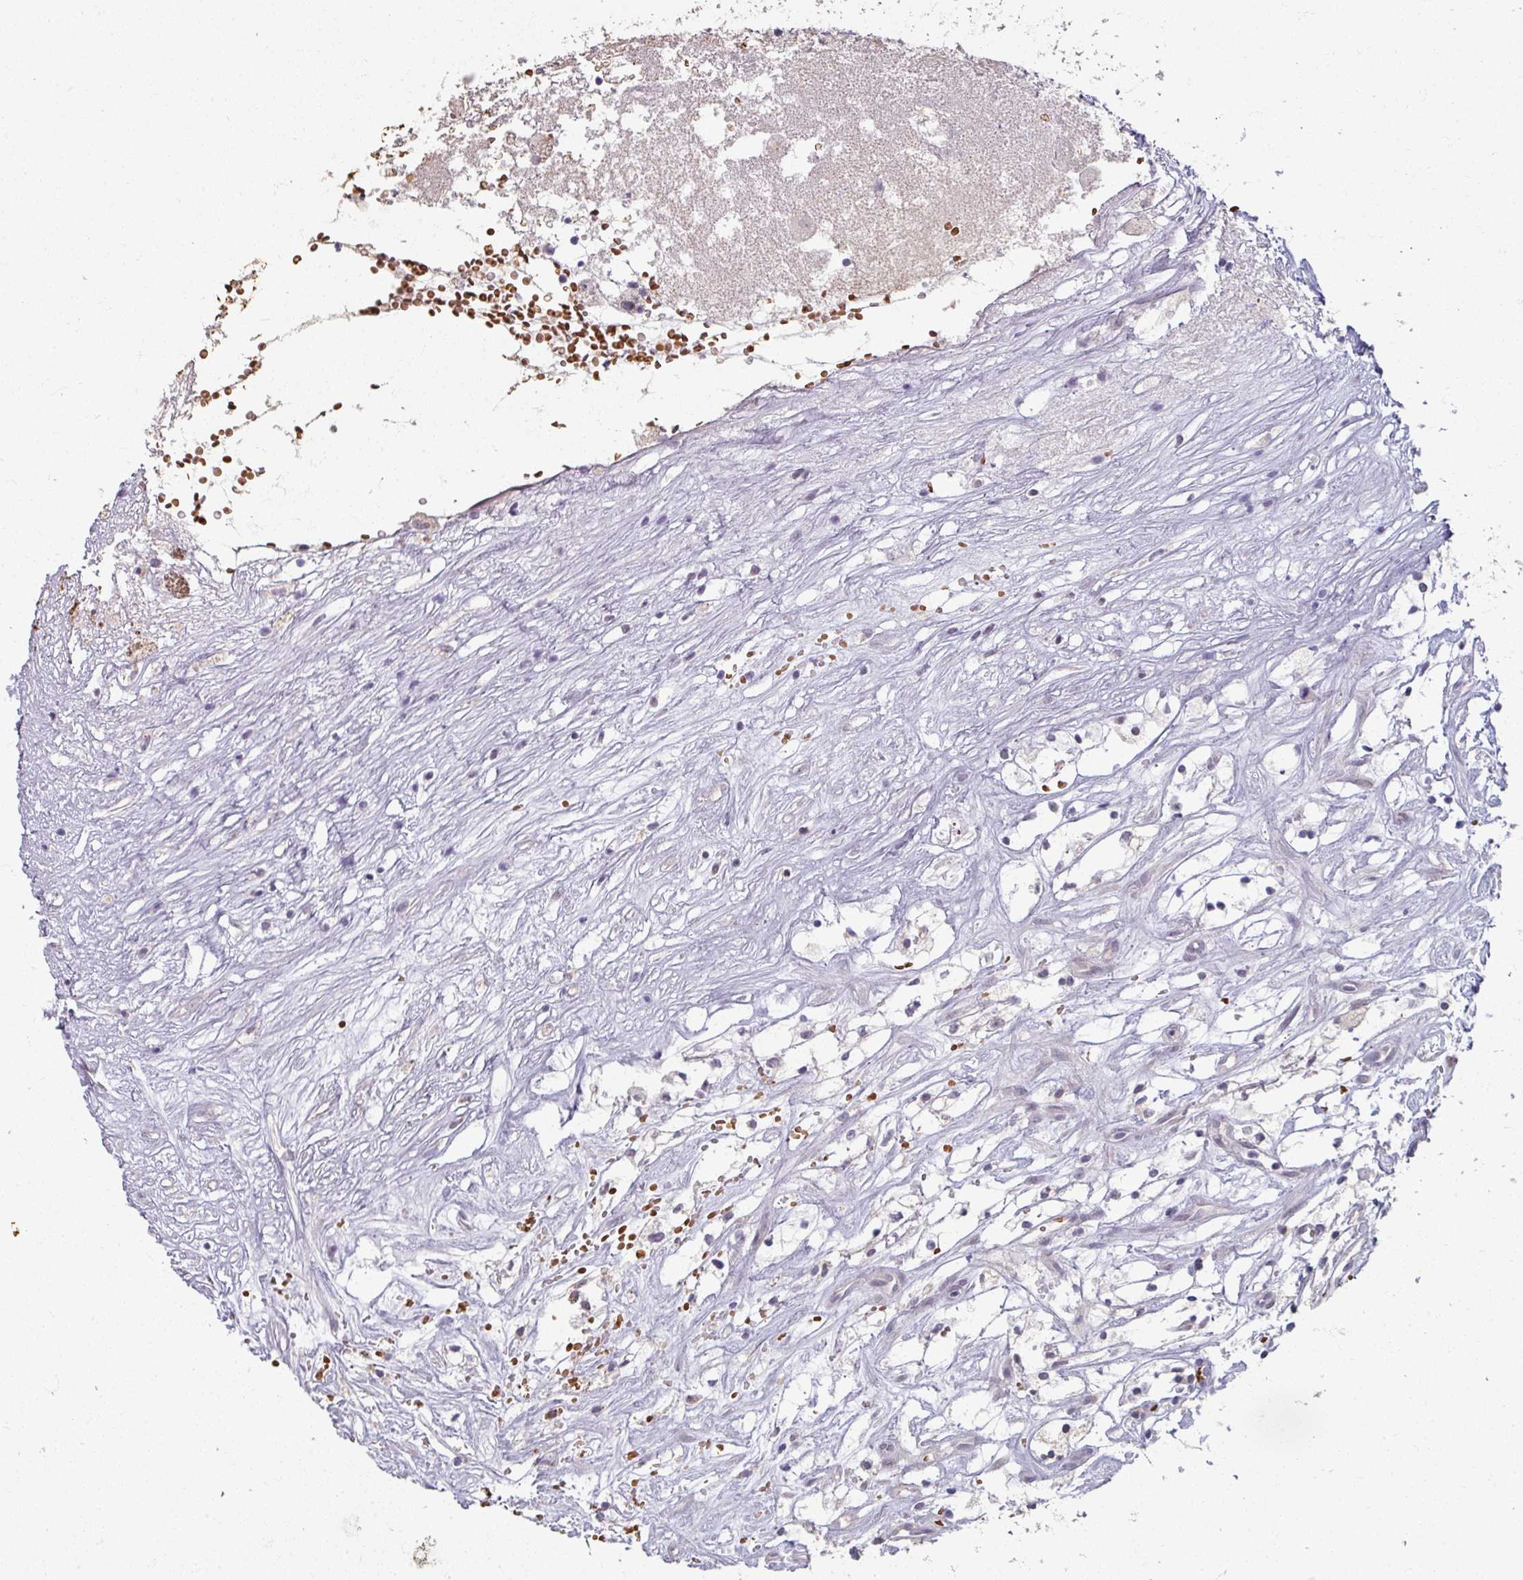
{"staining": {"intensity": "negative", "quantity": "none", "location": "none"}, "tissue": "renal cancer", "cell_type": "Tumor cells", "image_type": "cancer", "snomed": [{"axis": "morphology", "description": "Adenocarcinoma, NOS"}, {"axis": "topography", "description": "Kidney"}], "caption": "DAB (3,3'-diaminobenzidine) immunohistochemical staining of human renal adenocarcinoma reveals no significant positivity in tumor cells.", "gene": "KMT5C", "patient": {"sex": "male", "age": 59}}